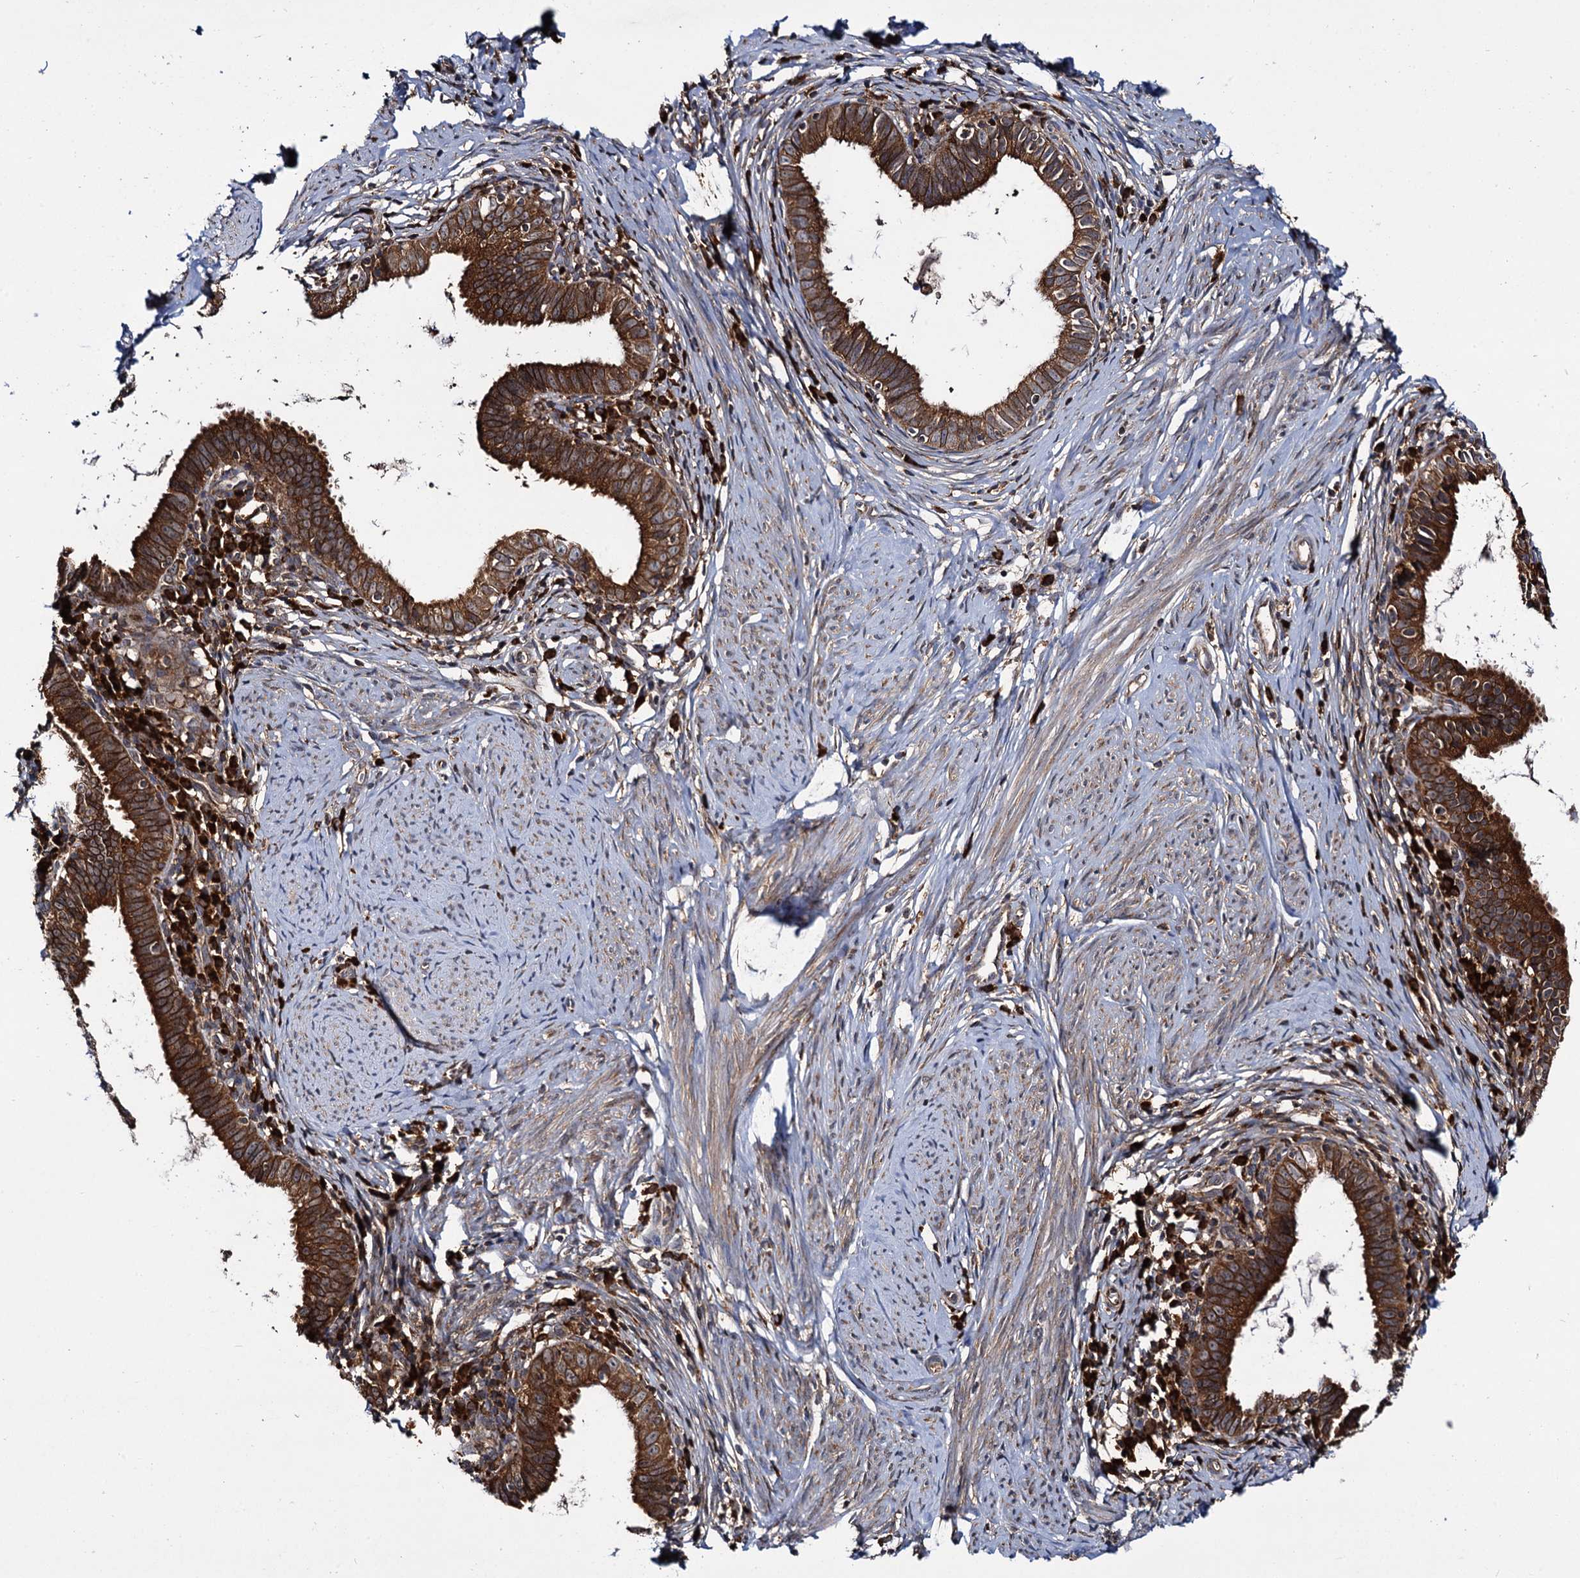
{"staining": {"intensity": "strong", "quantity": ">75%", "location": "cytoplasmic/membranous"}, "tissue": "cervical cancer", "cell_type": "Tumor cells", "image_type": "cancer", "snomed": [{"axis": "morphology", "description": "Adenocarcinoma, NOS"}, {"axis": "topography", "description": "Cervix"}], "caption": "The image displays staining of adenocarcinoma (cervical), revealing strong cytoplasmic/membranous protein staining (brown color) within tumor cells. The staining is performed using DAB (3,3'-diaminobenzidine) brown chromogen to label protein expression. The nuclei are counter-stained blue using hematoxylin.", "gene": "UFM1", "patient": {"sex": "female", "age": 36}}